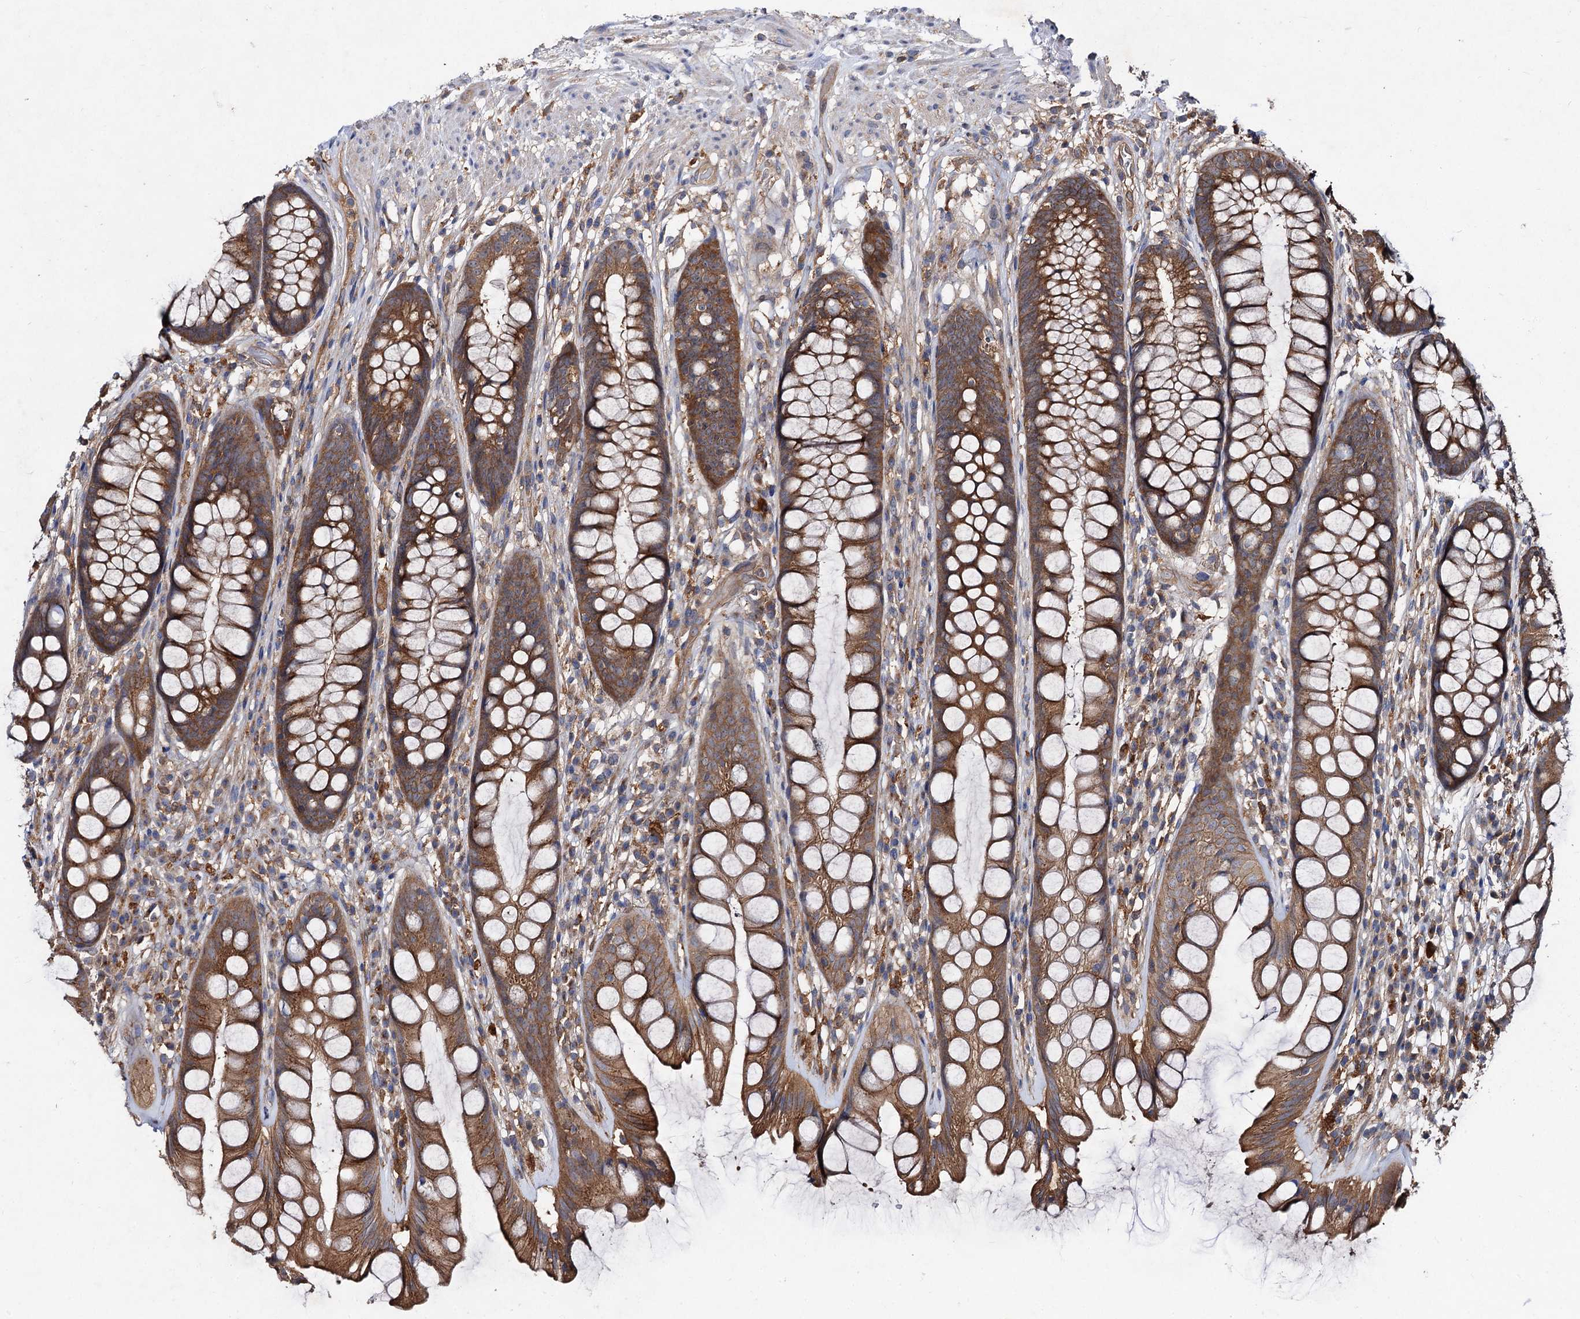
{"staining": {"intensity": "strong", "quantity": ">75%", "location": "cytoplasmic/membranous"}, "tissue": "rectum", "cell_type": "Glandular cells", "image_type": "normal", "snomed": [{"axis": "morphology", "description": "Normal tissue, NOS"}, {"axis": "topography", "description": "Rectum"}], "caption": "Immunohistochemistry (IHC) of benign rectum reveals high levels of strong cytoplasmic/membranous staining in about >75% of glandular cells.", "gene": "VPS29", "patient": {"sex": "male", "age": 74}}